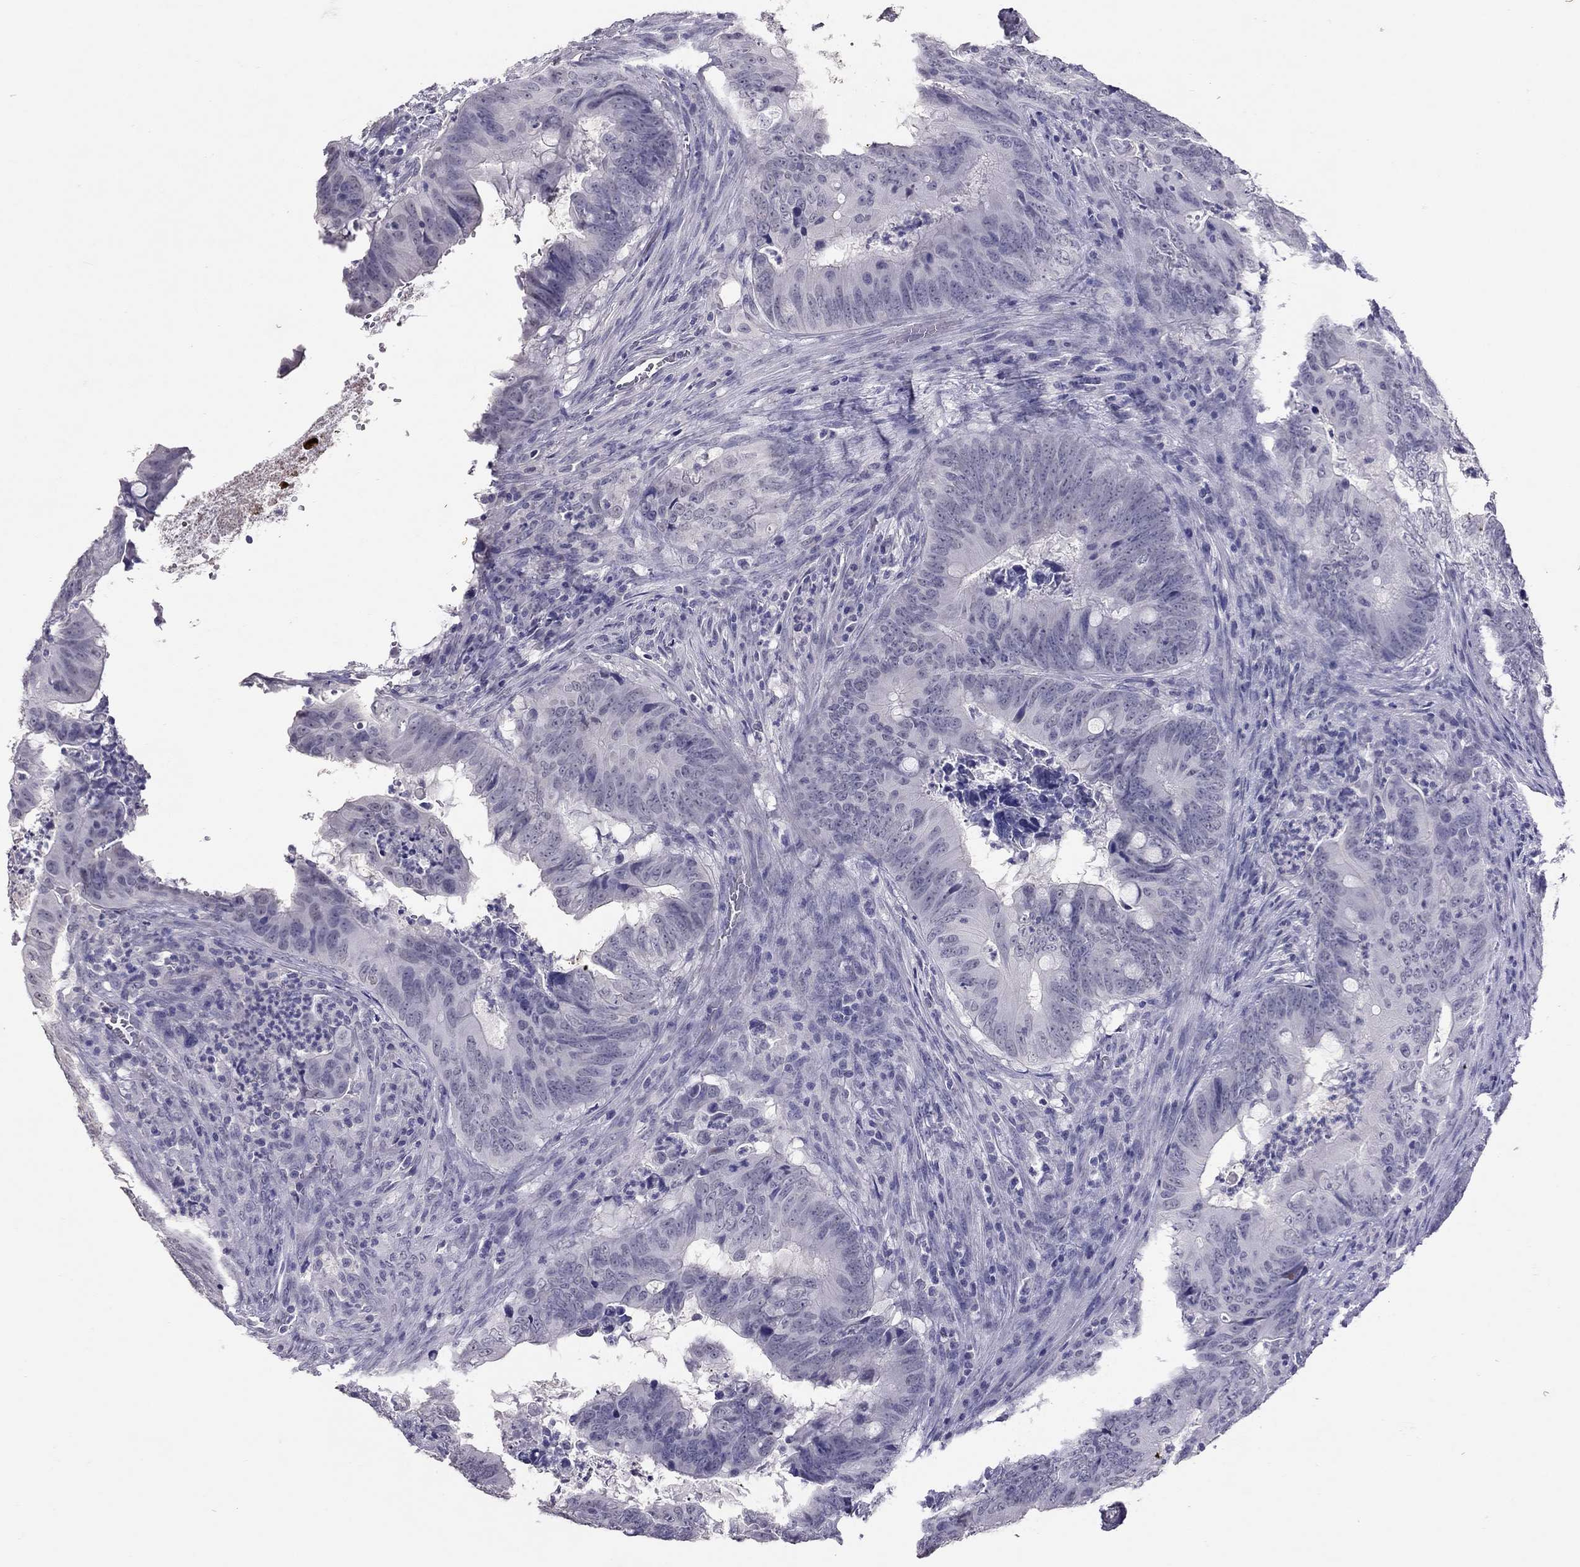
{"staining": {"intensity": "negative", "quantity": "none", "location": "none"}, "tissue": "colorectal cancer", "cell_type": "Tumor cells", "image_type": "cancer", "snomed": [{"axis": "morphology", "description": "Adenocarcinoma, NOS"}, {"axis": "topography", "description": "Colon"}], "caption": "Immunohistochemistry micrograph of neoplastic tissue: colorectal adenocarcinoma stained with DAB displays no significant protein positivity in tumor cells. The staining is performed using DAB (3,3'-diaminobenzidine) brown chromogen with nuclei counter-stained in using hematoxylin.", "gene": "PSMB11", "patient": {"sex": "female", "age": 82}}